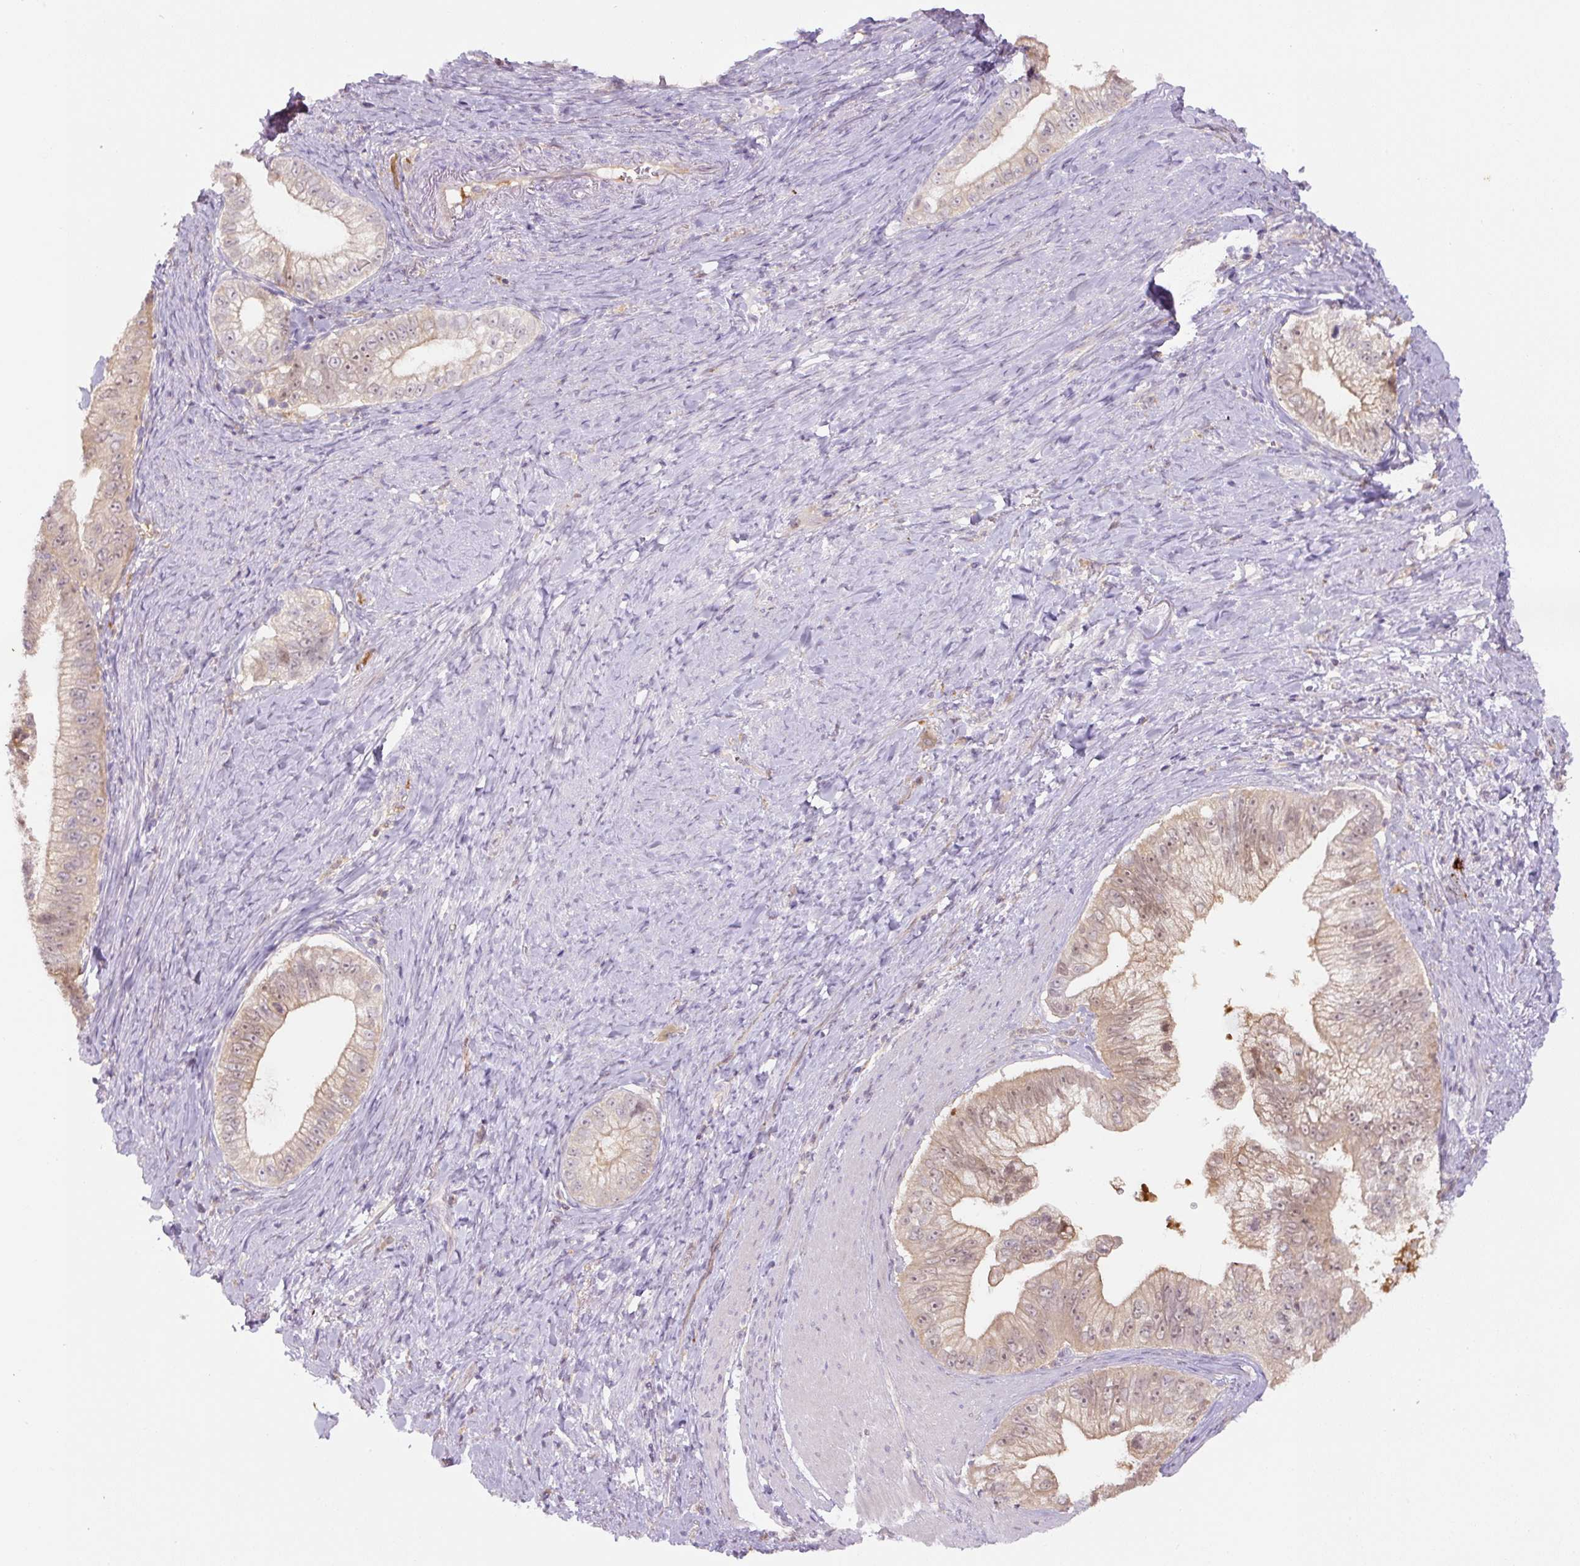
{"staining": {"intensity": "weak", "quantity": "25%-75%", "location": "cytoplasmic/membranous,nuclear"}, "tissue": "pancreatic cancer", "cell_type": "Tumor cells", "image_type": "cancer", "snomed": [{"axis": "morphology", "description": "Adenocarcinoma, NOS"}, {"axis": "topography", "description": "Pancreas"}], "caption": "Tumor cells show weak cytoplasmic/membranous and nuclear positivity in about 25%-75% of cells in adenocarcinoma (pancreatic).", "gene": "SPSB2", "patient": {"sex": "male", "age": 70}}